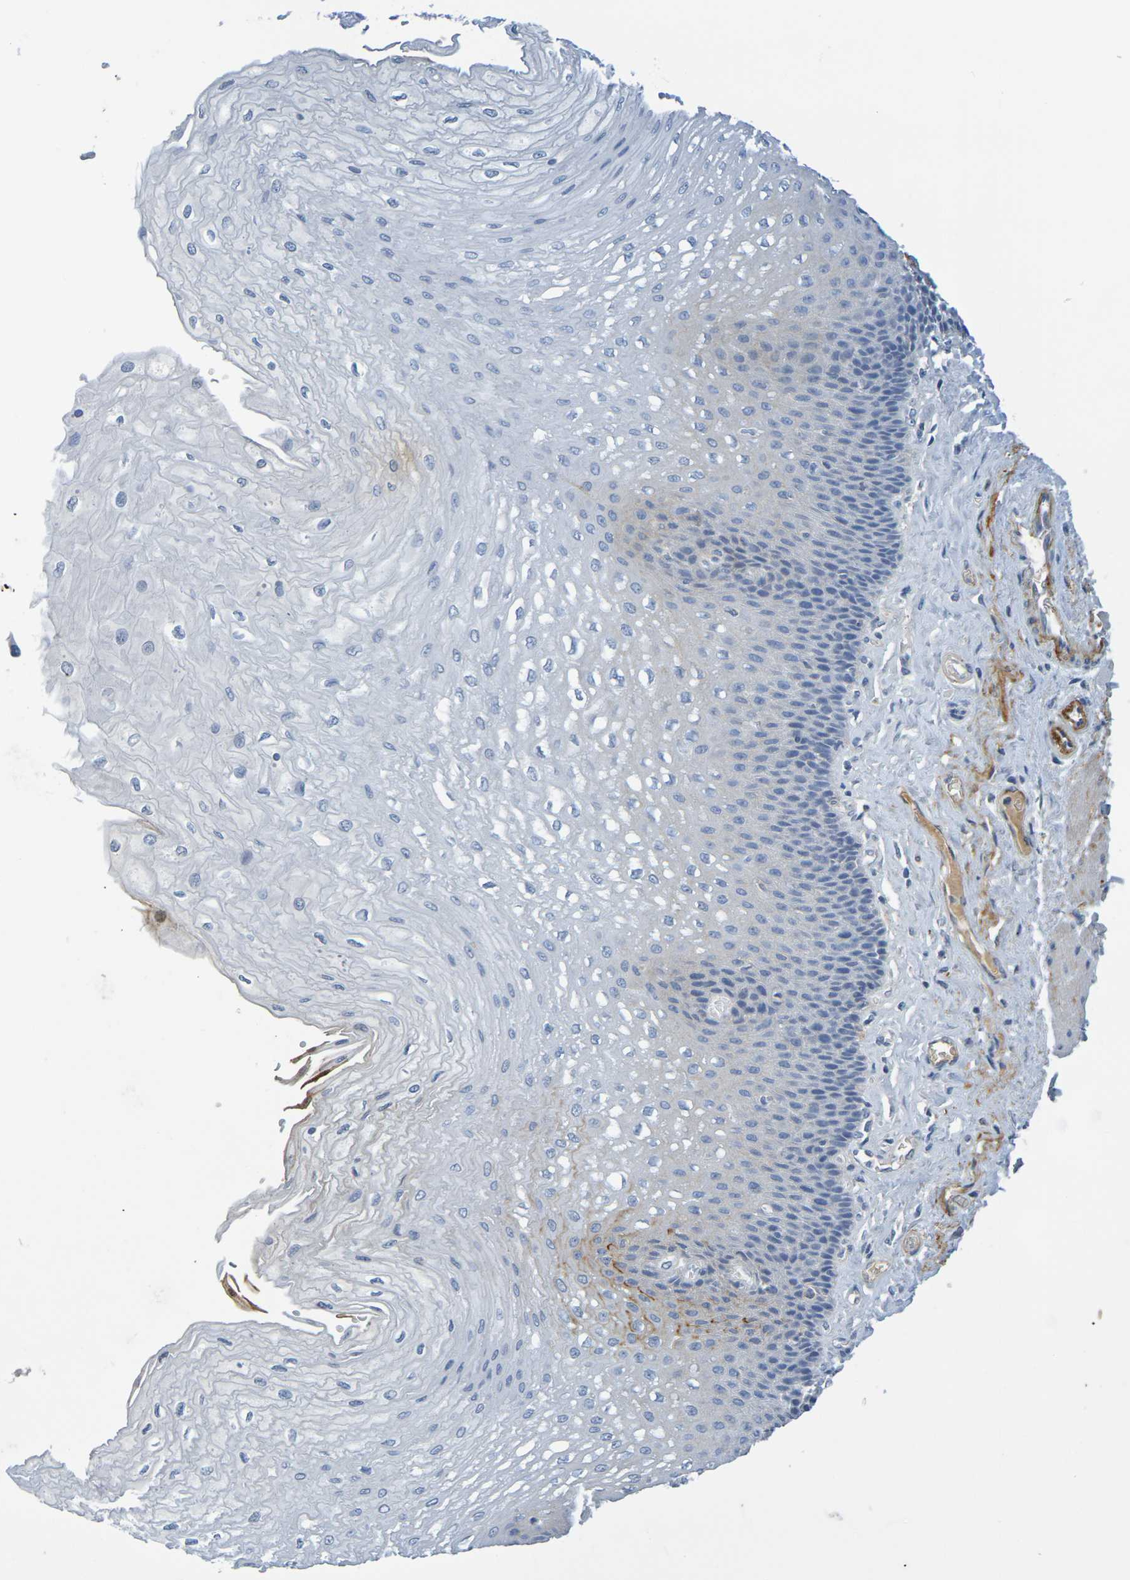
{"staining": {"intensity": "moderate", "quantity": "<25%", "location": "cytoplasmic/membranous"}, "tissue": "esophagus", "cell_type": "Squamous epithelial cells", "image_type": "normal", "snomed": [{"axis": "morphology", "description": "Normal tissue, NOS"}, {"axis": "topography", "description": "Esophagus"}], "caption": "Moderate cytoplasmic/membranous positivity for a protein is appreciated in about <25% of squamous epithelial cells of normal esophagus using immunohistochemistry.", "gene": "IL10", "patient": {"sex": "female", "age": 72}}